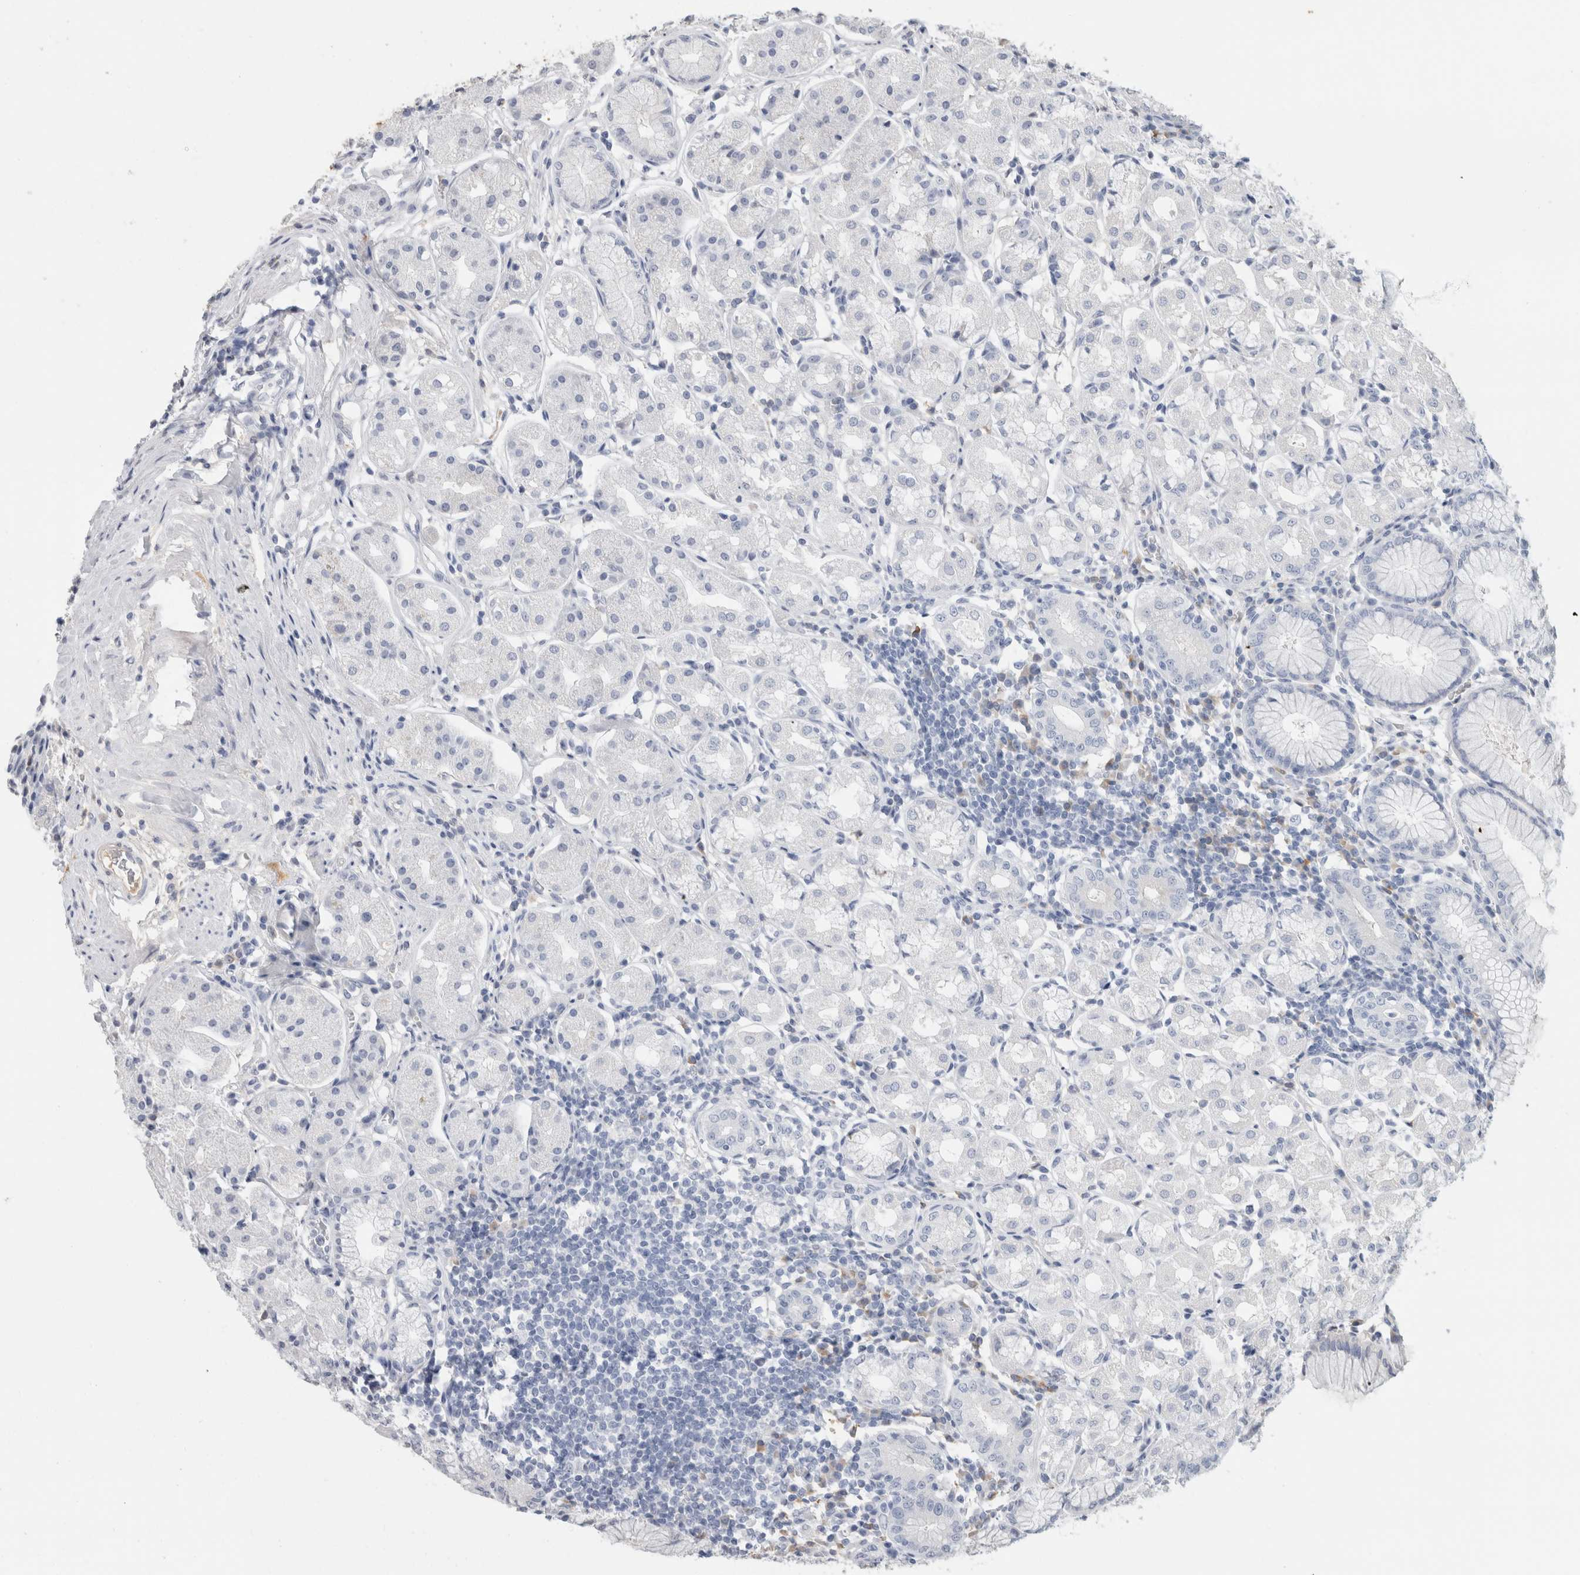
{"staining": {"intensity": "negative", "quantity": "none", "location": "none"}, "tissue": "stomach", "cell_type": "Glandular cells", "image_type": "normal", "snomed": [{"axis": "morphology", "description": "Normal tissue, NOS"}, {"axis": "topography", "description": "Stomach, lower"}], "caption": "Immunohistochemistry image of normal stomach stained for a protein (brown), which shows no staining in glandular cells.", "gene": "SCGB1A1", "patient": {"sex": "female", "age": 56}}